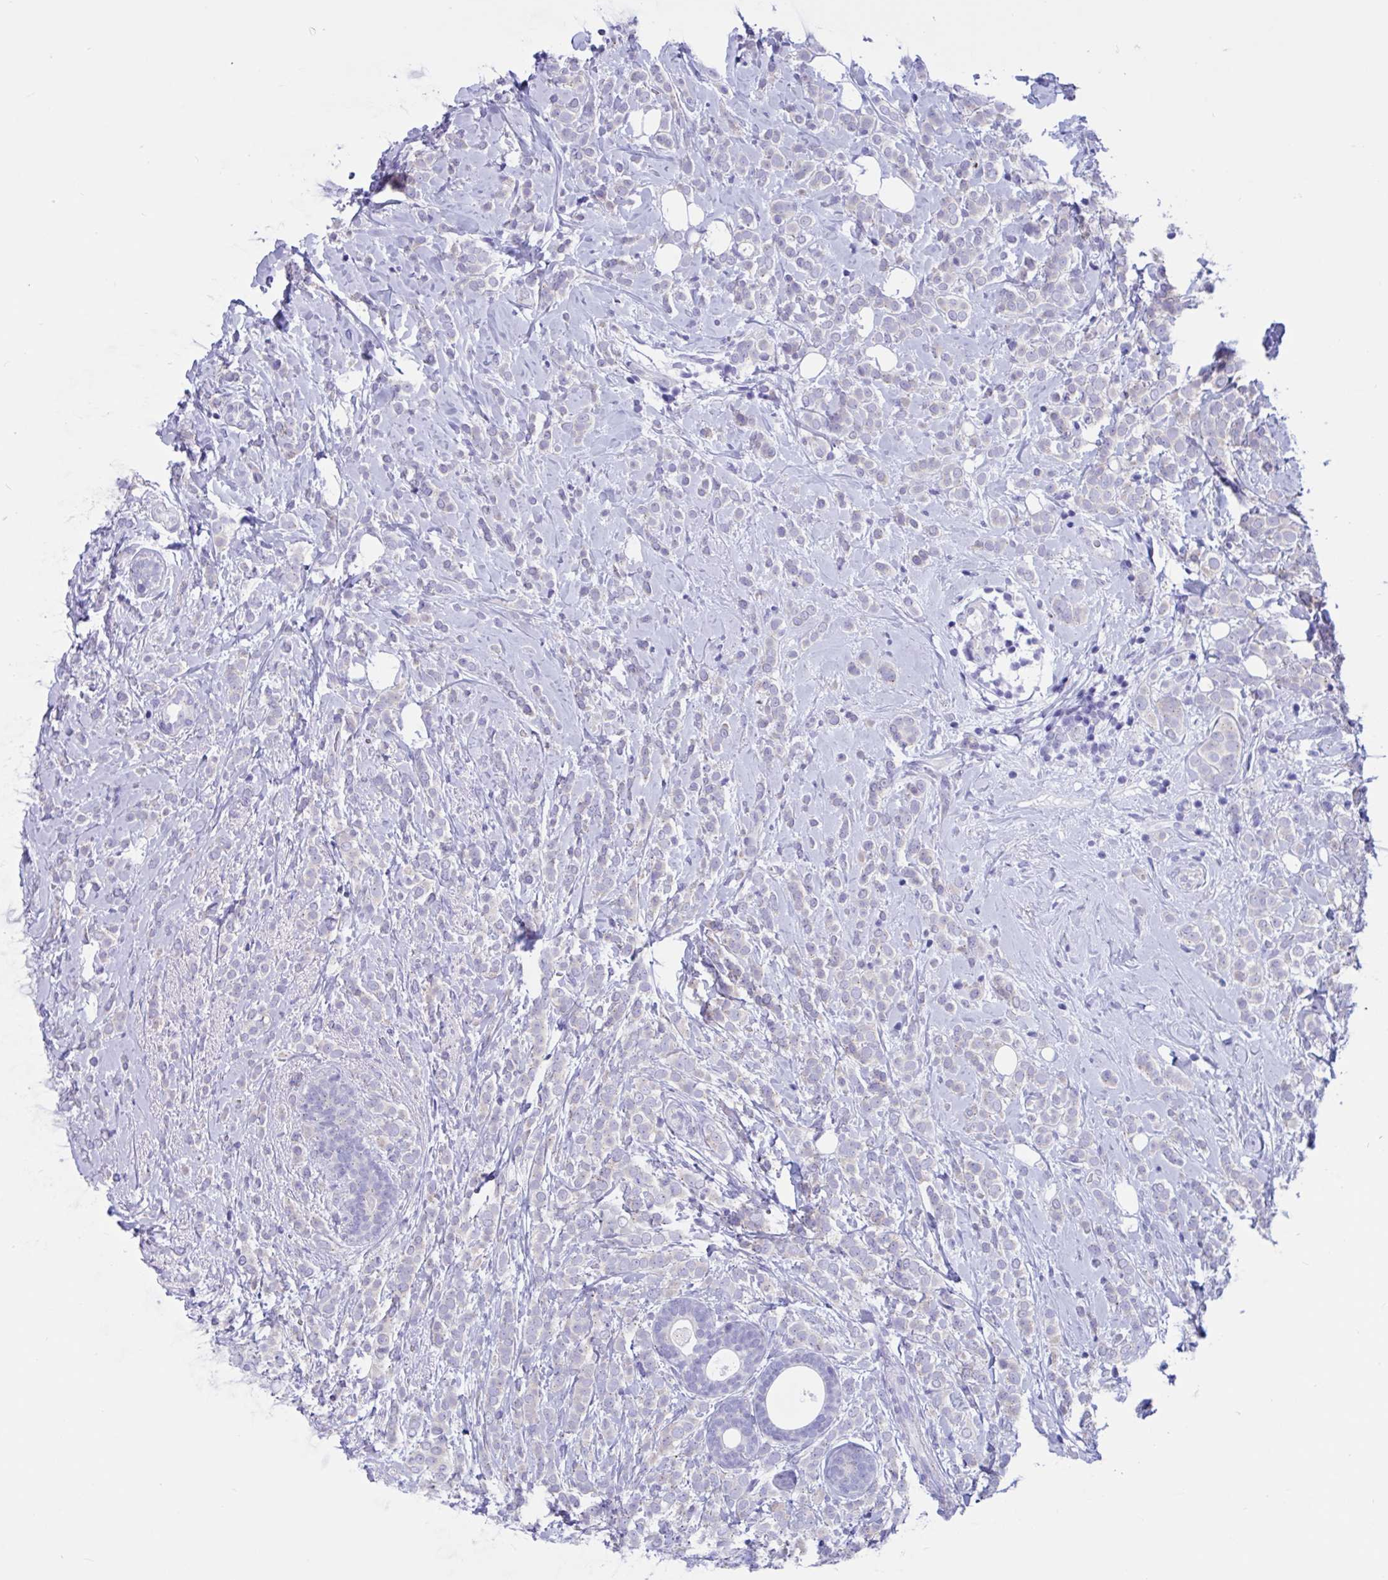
{"staining": {"intensity": "negative", "quantity": "none", "location": "none"}, "tissue": "breast cancer", "cell_type": "Tumor cells", "image_type": "cancer", "snomed": [{"axis": "morphology", "description": "Lobular carcinoma"}, {"axis": "topography", "description": "Breast"}], "caption": "High power microscopy image of an IHC image of breast cancer (lobular carcinoma), revealing no significant expression in tumor cells. The staining is performed using DAB (3,3'-diaminobenzidine) brown chromogen with nuclei counter-stained in using hematoxylin.", "gene": "RNASE3", "patient": {"sex": "female", "age": 49}}